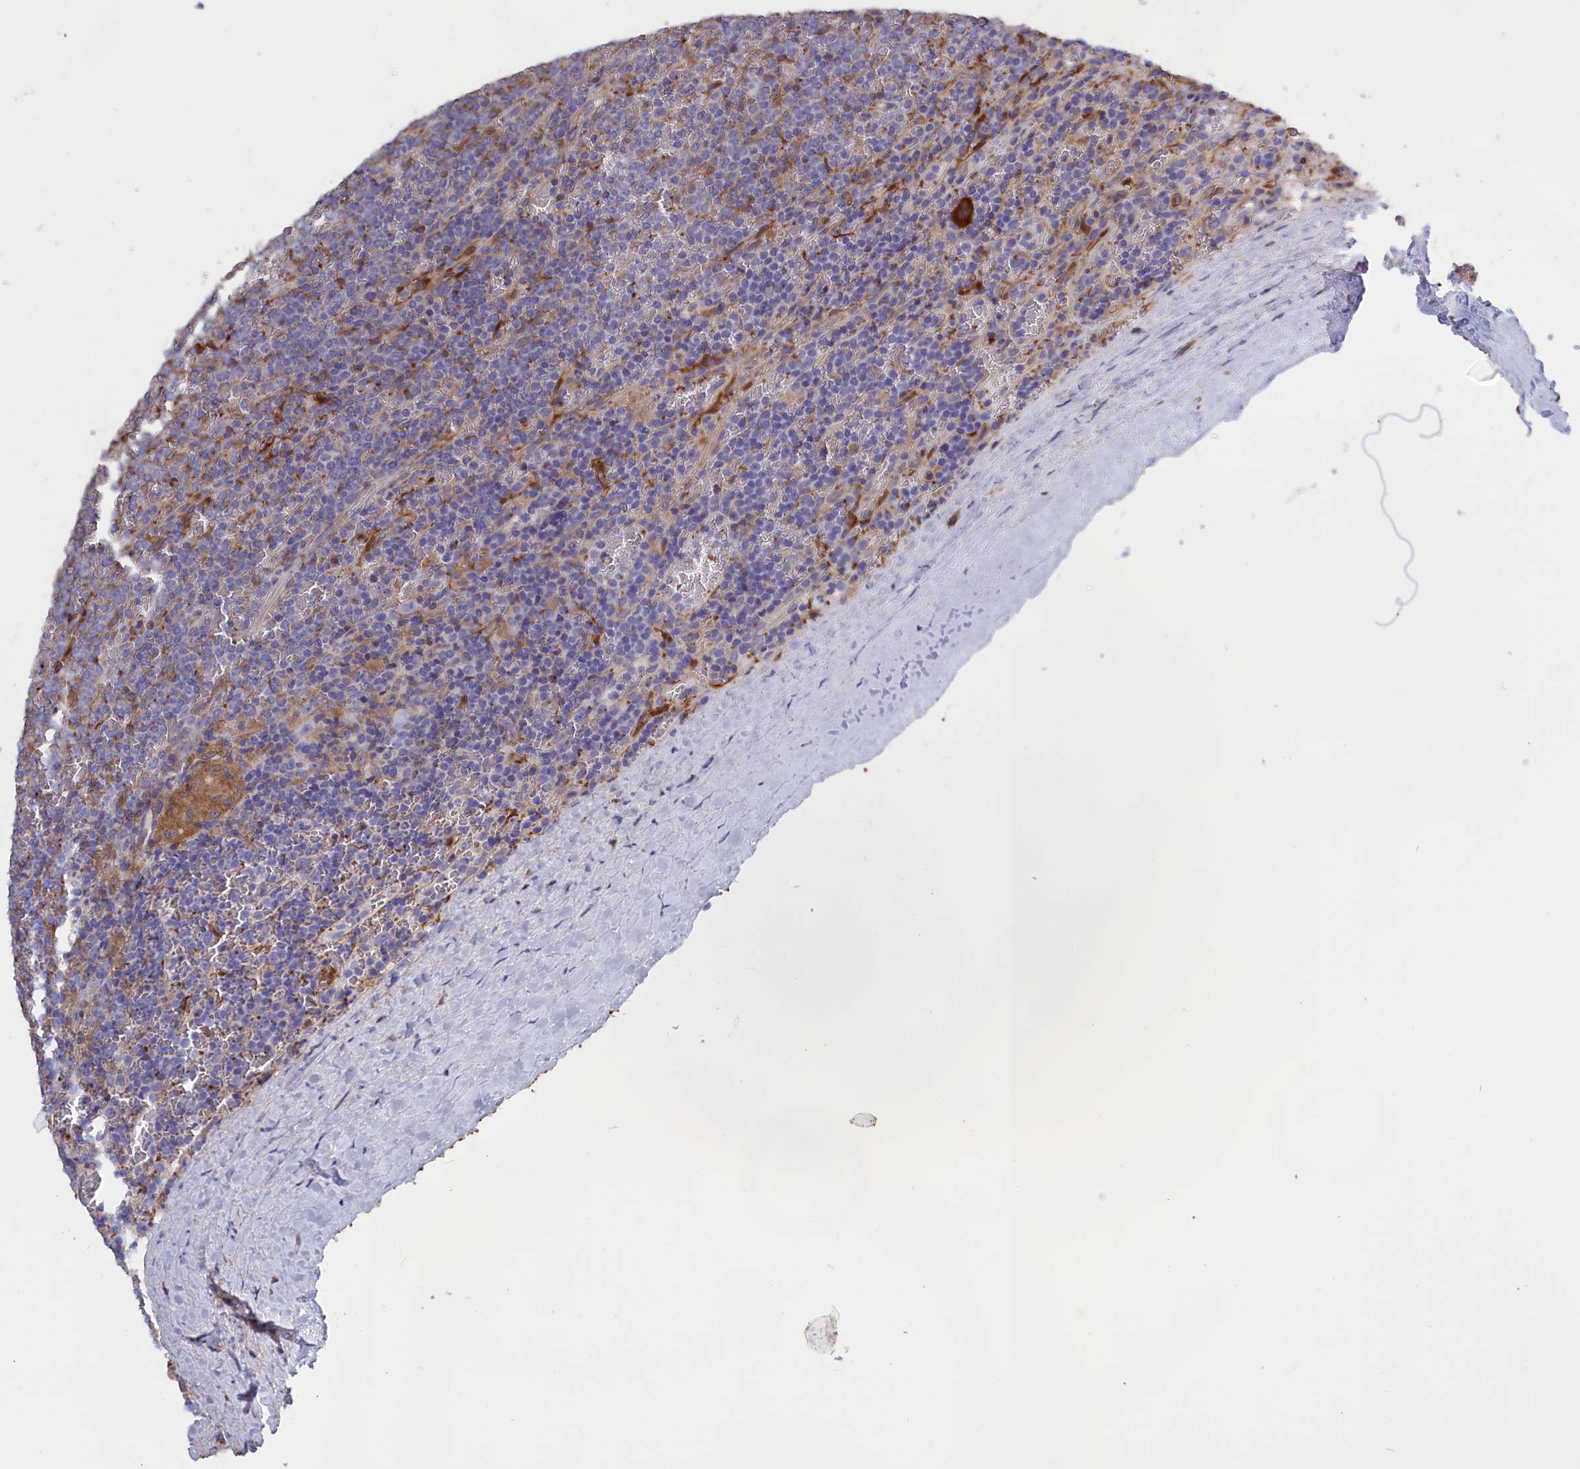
{"staining": {"intensity": "negative", "quantity": "none", "location": "none"}, "tissue": "lymphoma", "cell_type": "Tumor cells", "image_type": "cancer", "snomed": [{"axis": "morphology", "description": "Malignant lymphoma, non-Hodgkin's type, Low grade"}, {"axis": "topography", "description": "Spleen"}], "caption": "The immunohistochemistry (IHC) micrograph has no significant expression in tumor cells of malignant lymphoma, non-Hodgkin's type (low-grade) tissue.", "gene": "ARHGAP18", "patient": {"sex": "female", "age": 19}}